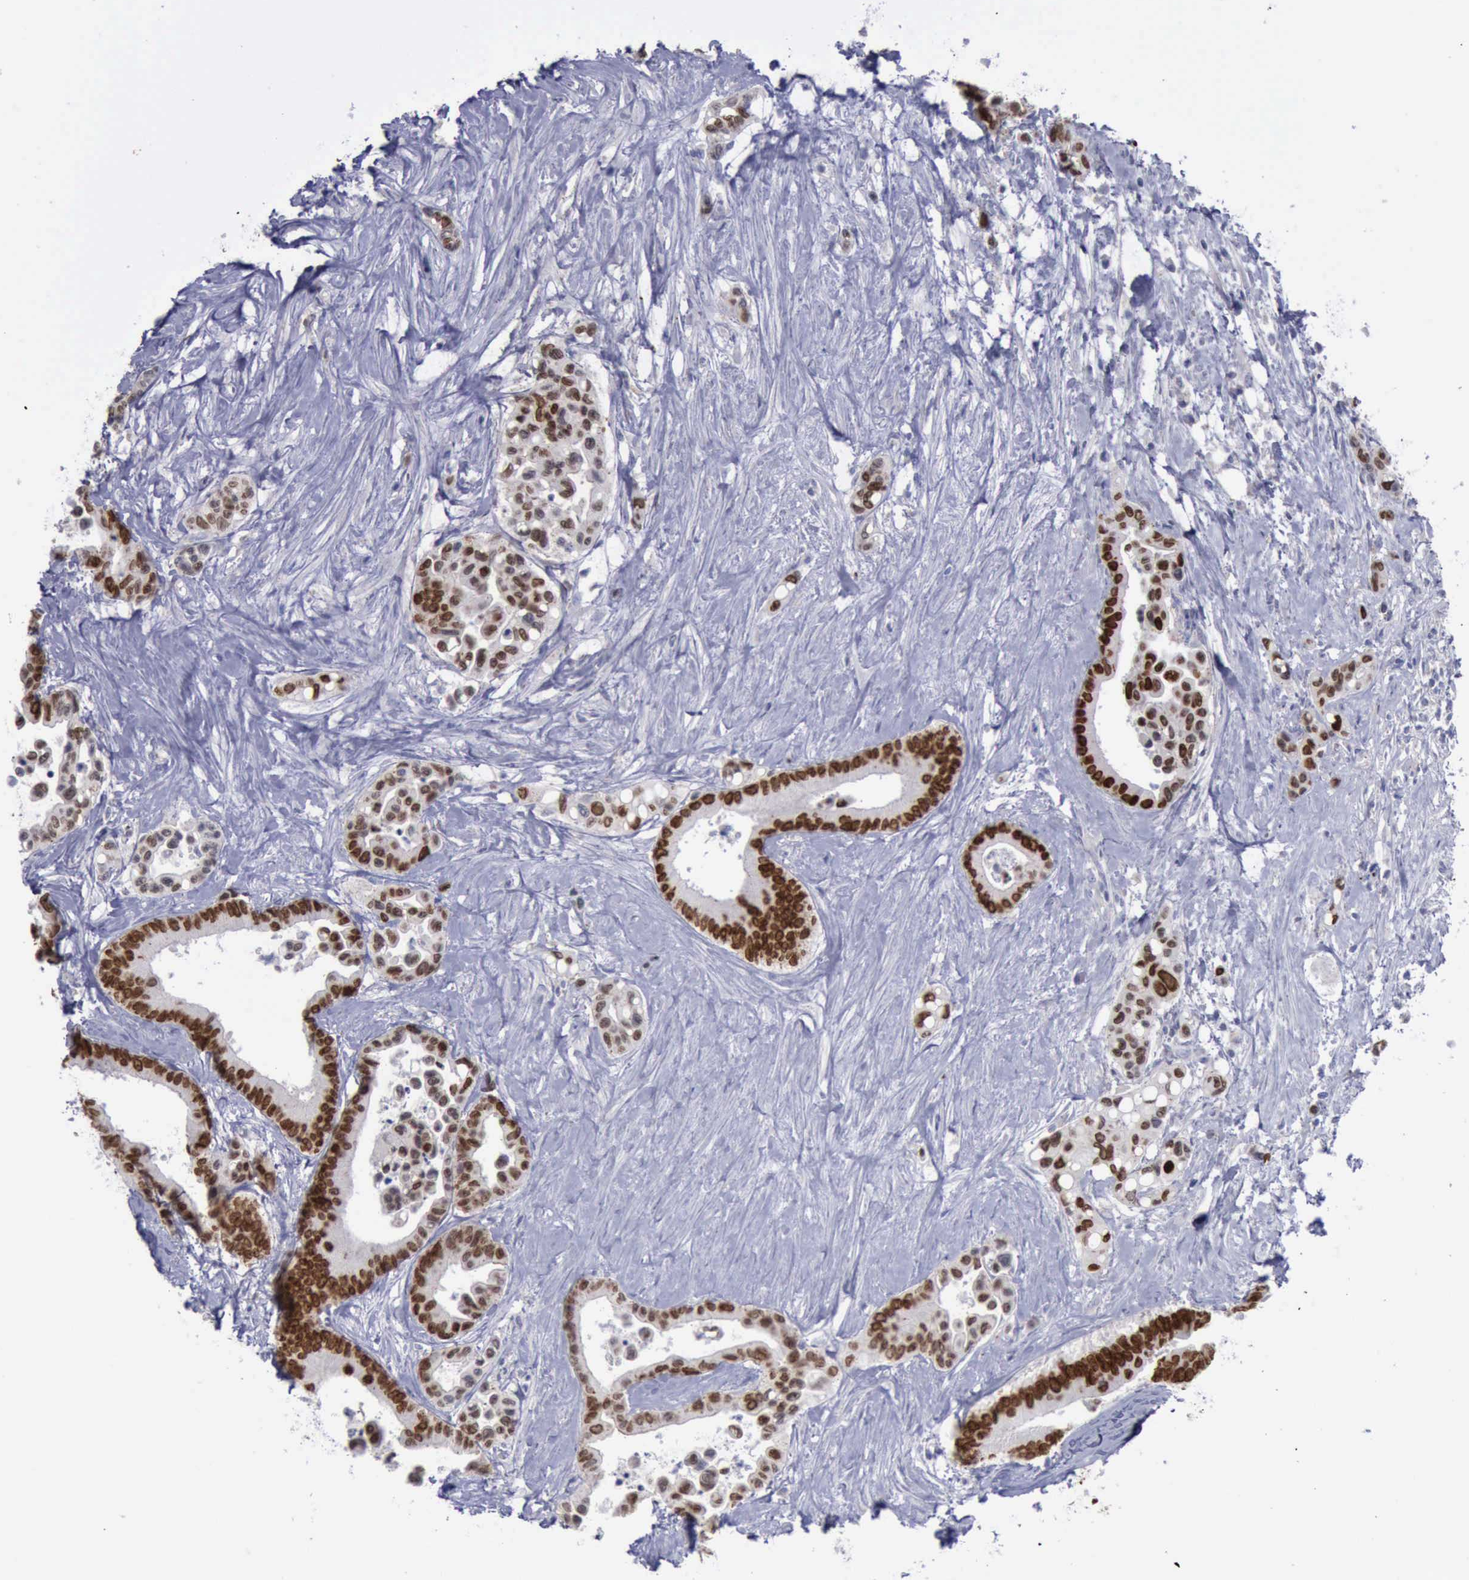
{"staining": {"intensity": "strong", "quantity": ">75%", "location": "nuclear"}, "tissue": "colorectal cancer", "cell_type": "Tumor cells", "image_type": "cancer", "snomed": [{"axis": "morphology", "description": "Adenocarcinoma, NOS"}, {"axis": "topography", "description": "Colon"}], "caption": "Strong nuclear staining for a protein is present in about >75% of tumor cells of adenocarcinoma (colorectal) using immunohistochemistry (IHC).", "gene": "SATB2", "patient": {"sex": "male", "age": 82}}